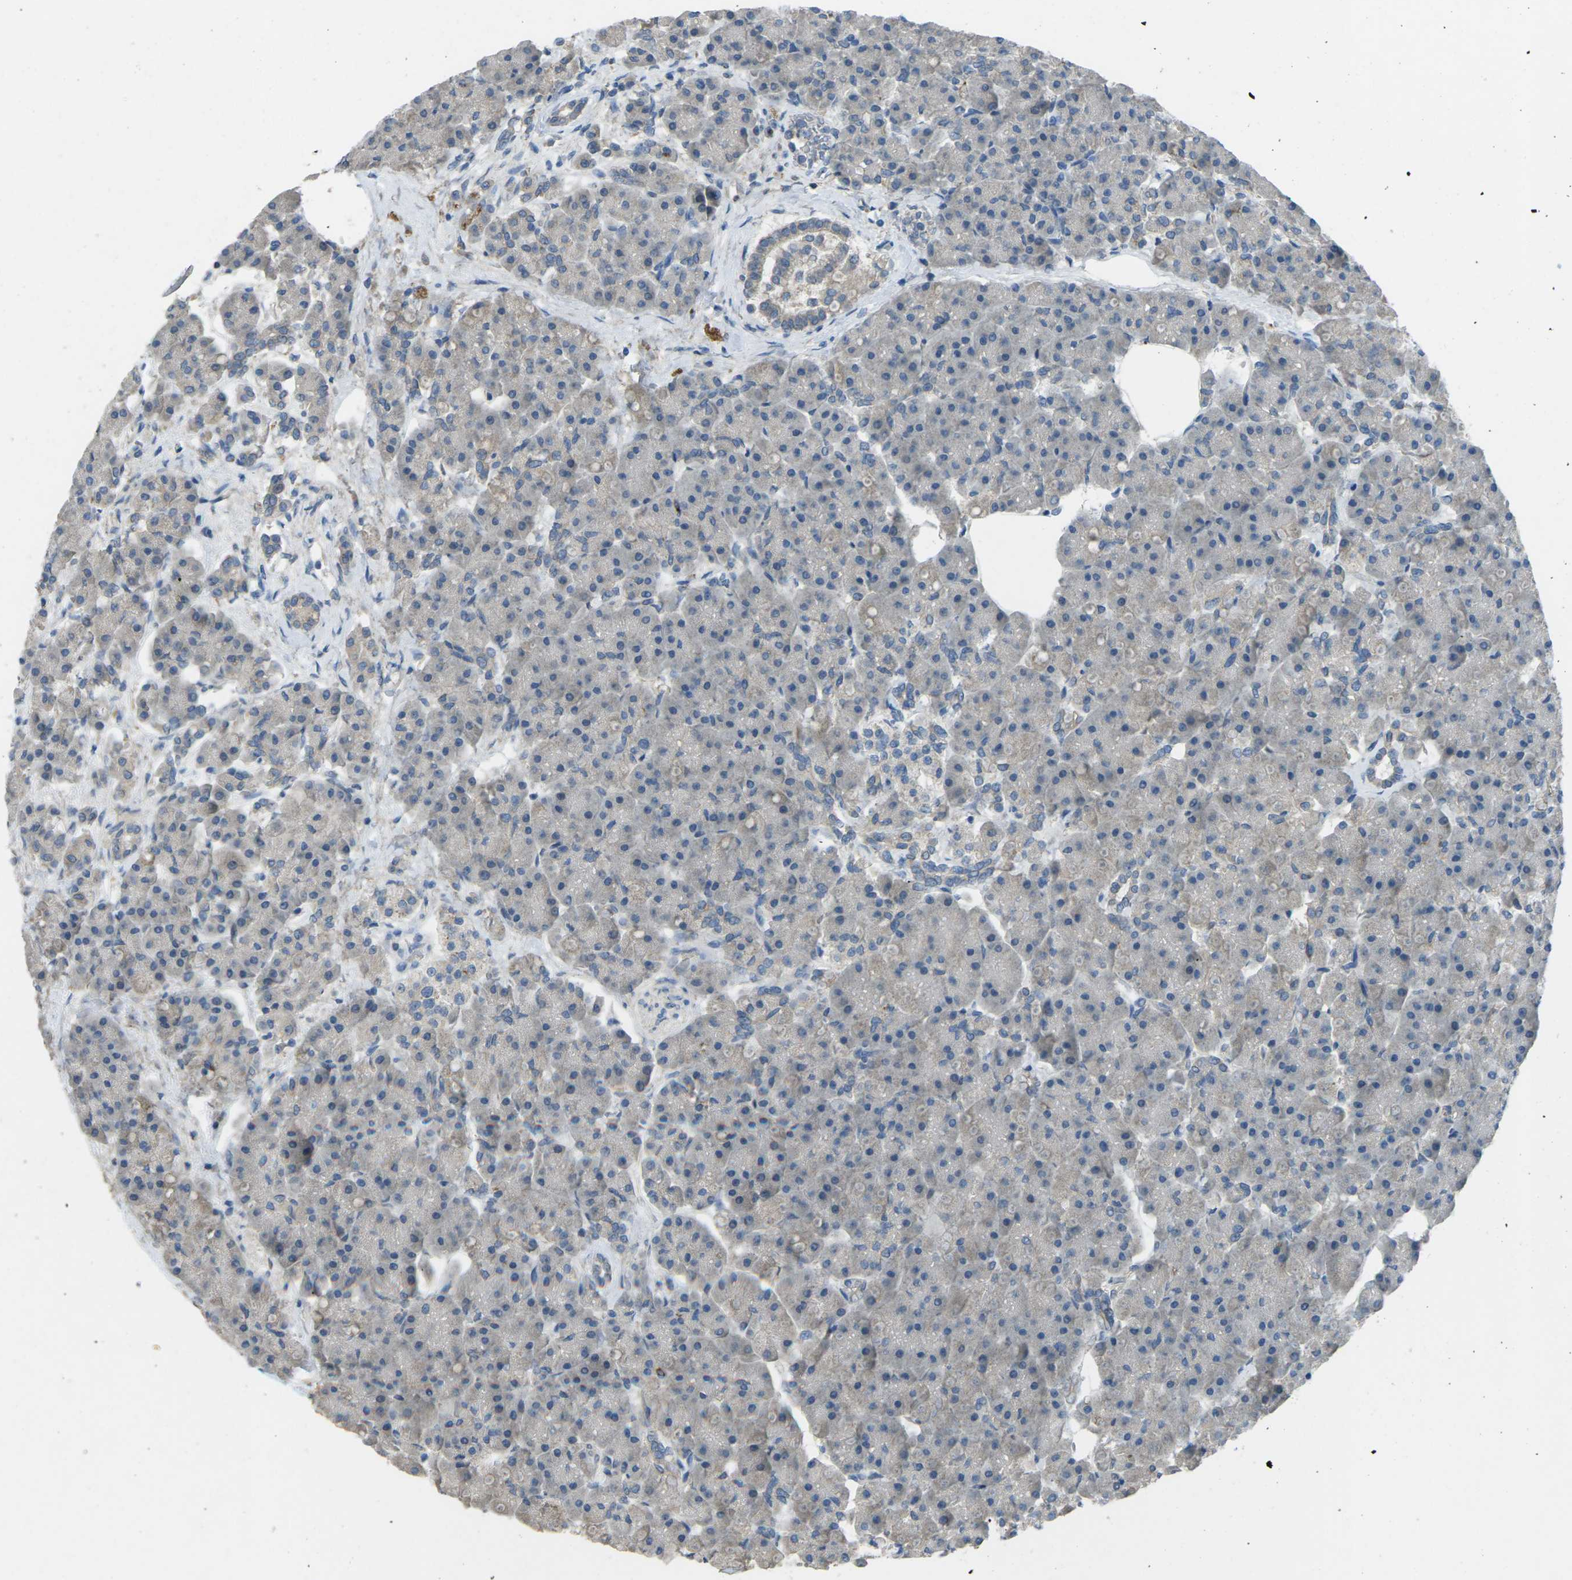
{"staining": {"intensity": "negative", "quantity": "none", "location": "none"}, "tissue": "pancreas", "cell_type": "Exocrine glandular cells", "image_type": "normal", "snomed": [{"axis": "morphology", "description": "Normal tissue, NOS"}, {"axis": "topography", "description": "Pancreas"}], "caption": "Human pancreas stained for a protein using immunohistochemistry (IHC) reveals no staining in exocrine glandular cells.", "gene": "CD19", "patient": {"sex": "female", "age": 70}}